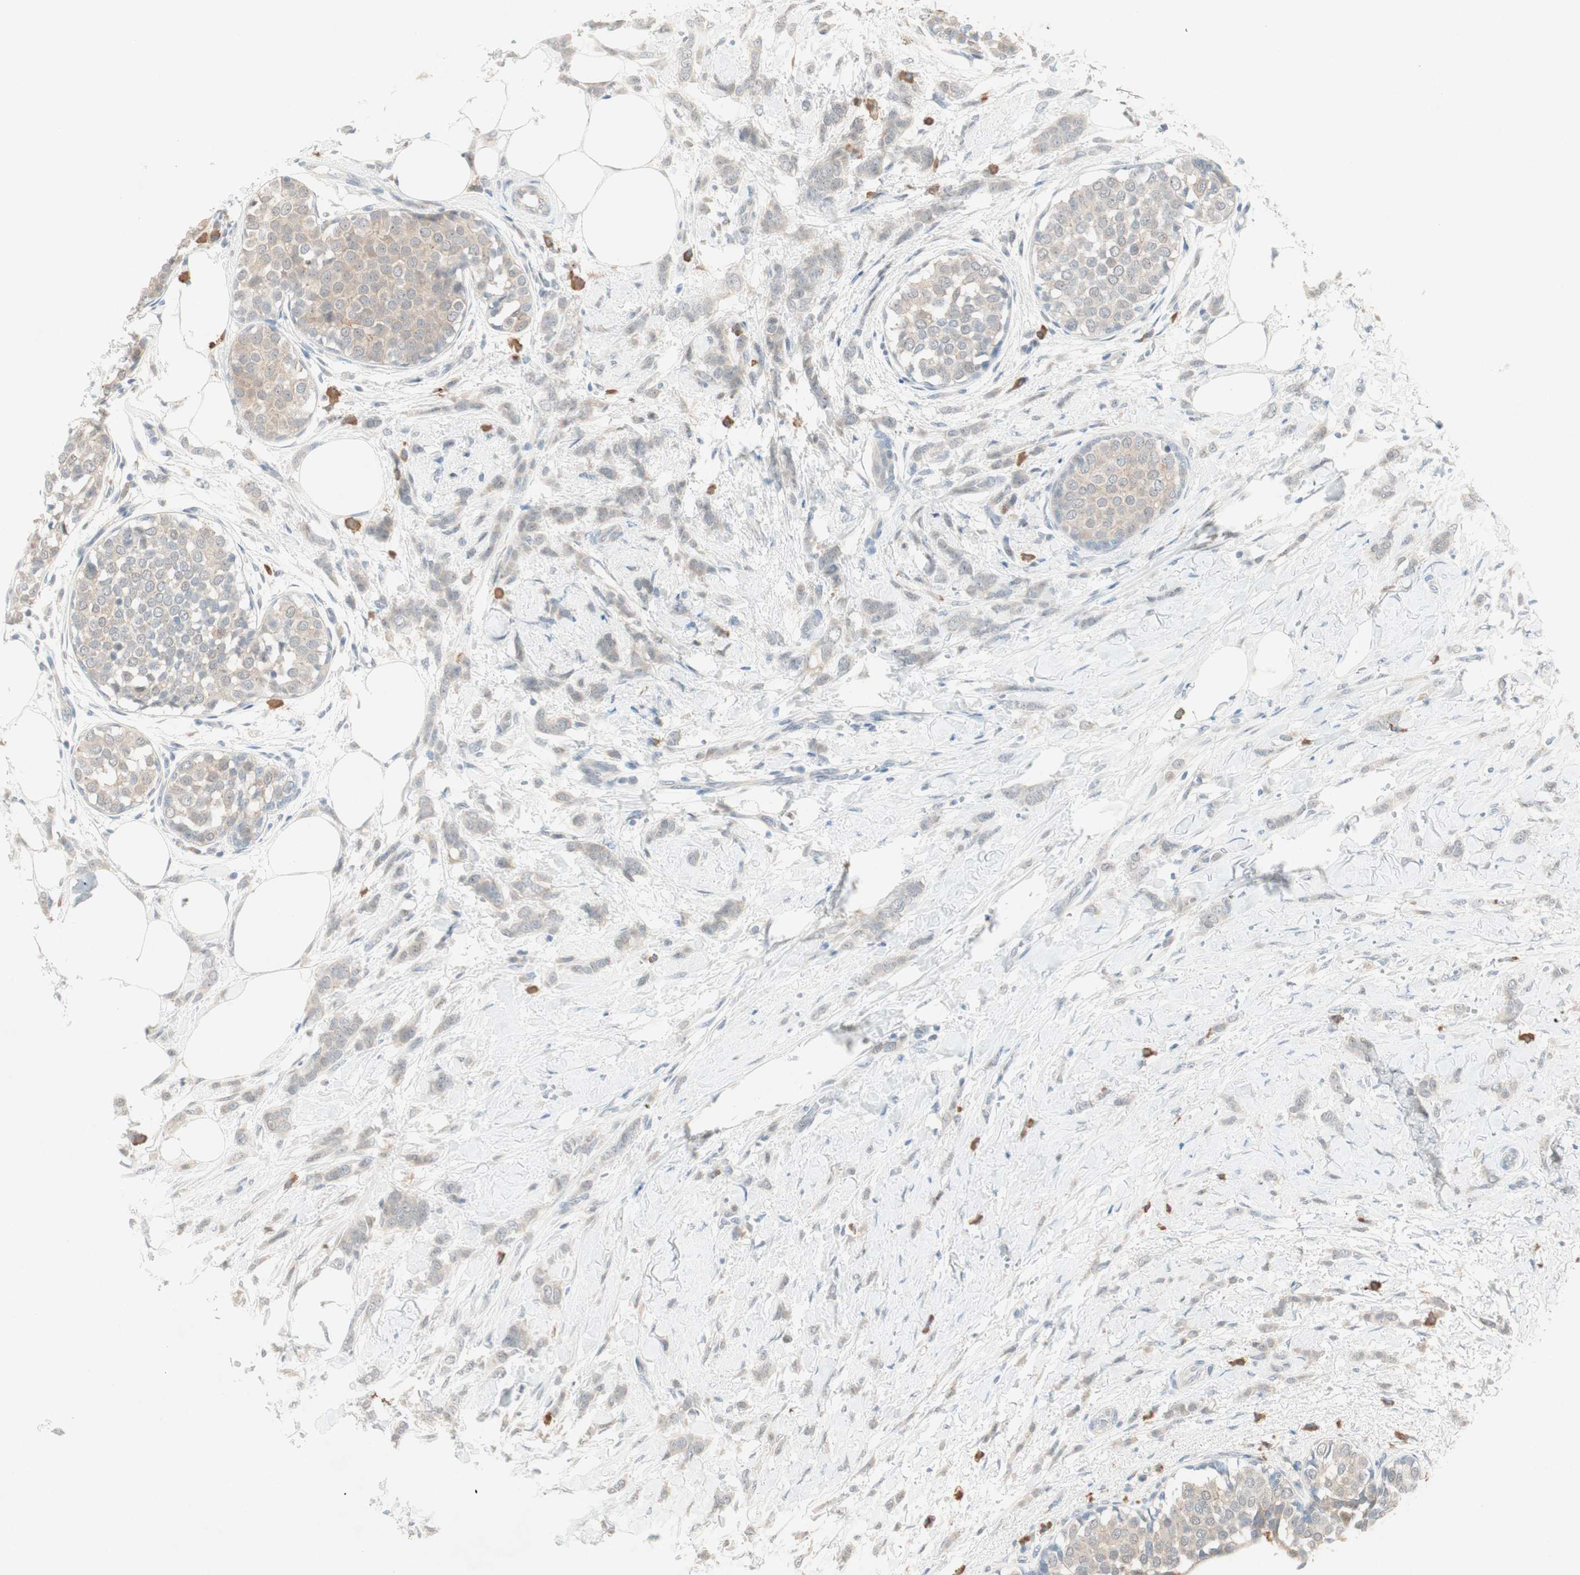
{"staining": {"intensity": "weak", "quantity": "<25%", "location": "cytoplasmic/membranous"}, "tissue": "breast cancer", "cell_type": "Tumor cells", "image_type": "cancer", "snomed": [{"axis": "morphology", "description": "Lobular carcinoma, in situ"}, {"axis": "morphology", "description": "Lobular carcinoma"}, {"axis": "topography", "description": "Breast"}], "caption": "Immunohistochemical staining of human breast cancer reveals no significant expression in tumor cells.", "gene": "RTL6", "patient": {"sex": "female", "age": 41}}